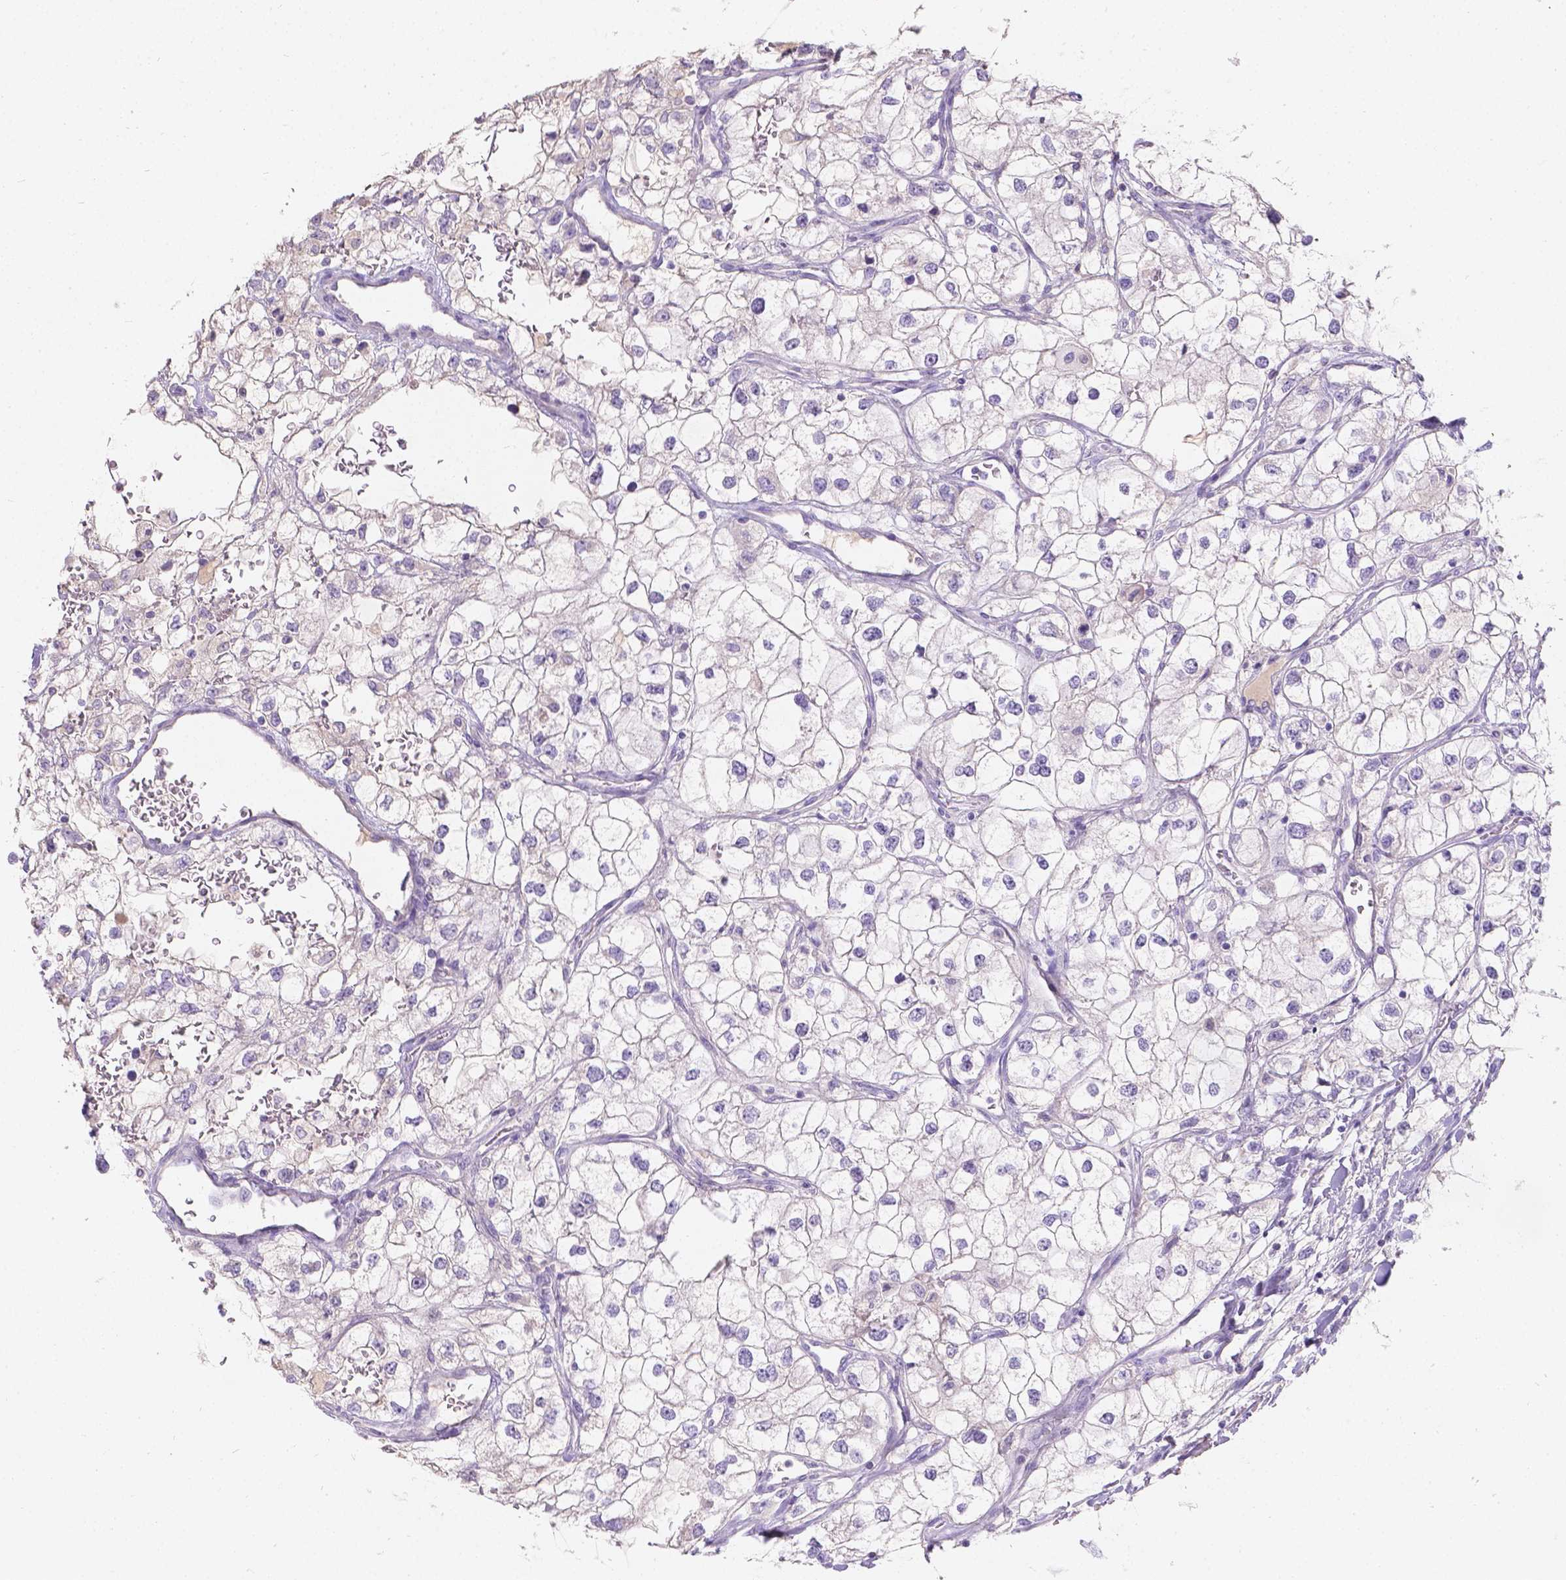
{"staining": {"intensity": "negative", "quantity": "none", "location": "none"}, "tissue": "renal cancer", "cell_type": "Tumor cells", "image_type": "cancer", "snomed": [{"axis": "morphology", "description": "Adenocarcinoma, NOS"}, {"axis": "topography", "description": "Kidney"}], "caption": "Immunohistochemical staining of adenocarcinoma (renal) demonstrates no significant staining in tumor cells.", "gene": "GAL3ST2", "patient": {"sex": "male", "age": 59}}